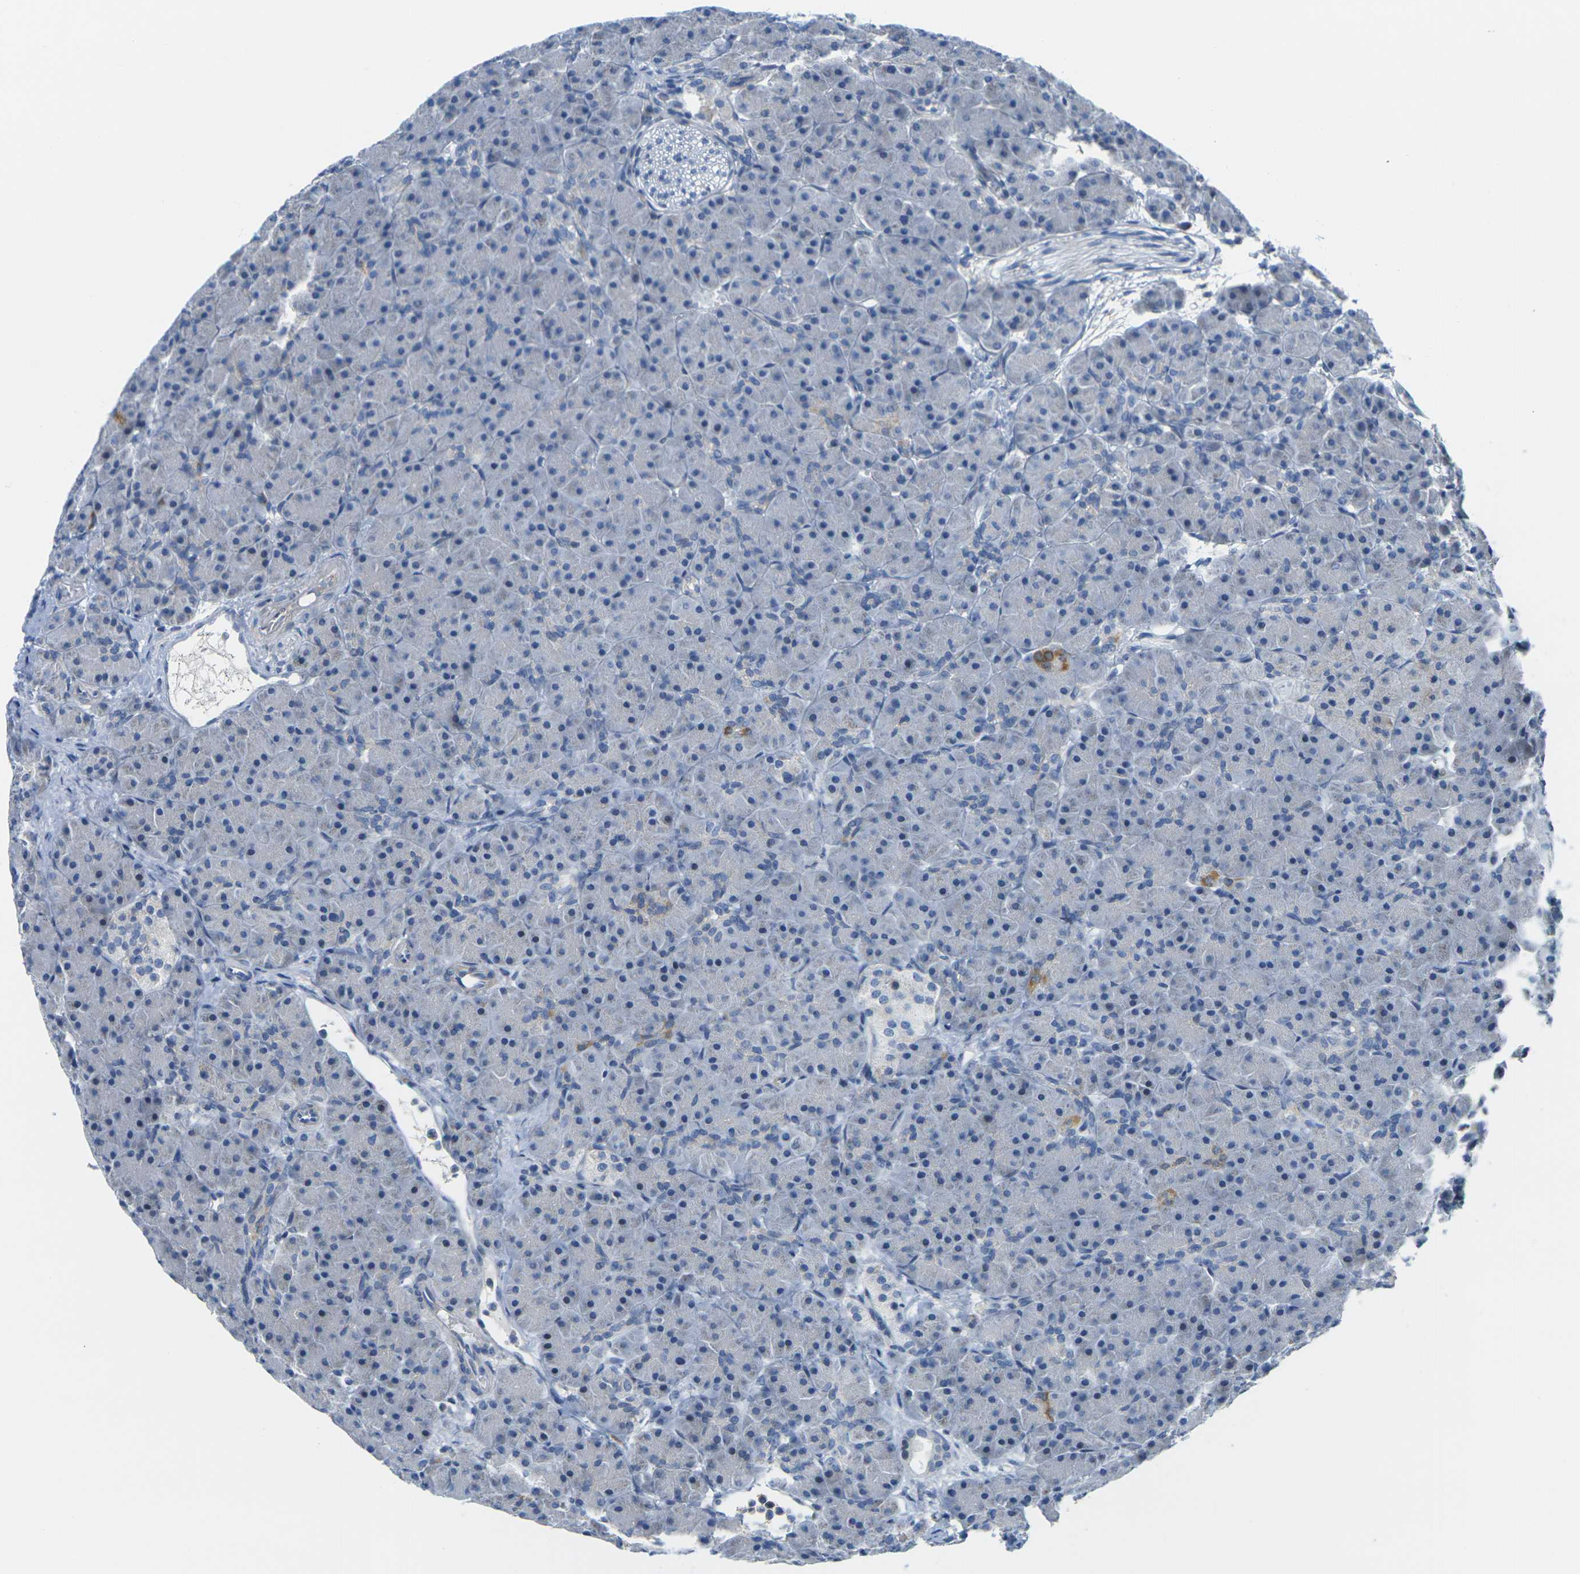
{"staining": {"intensity": "moderate", "quantity": "<25%", "location": "cytoplasmic/membranous"}, "tissue": "pancreas", "cell_type": "Exocrine glandular cells", "image_type": "normal", "snomed": [{"axis": "morphology", "description": "Normal tissue, NOS"}, {"axis": "topography", "description": "Pancreas"}], "caption": "An image of pancreas stained for a protein shows moderate cytoplasmic/membranous brown staining in exocrine glandular cells.", "gene": "OTOF", "patient": {"sex": "male", "age": 66}}